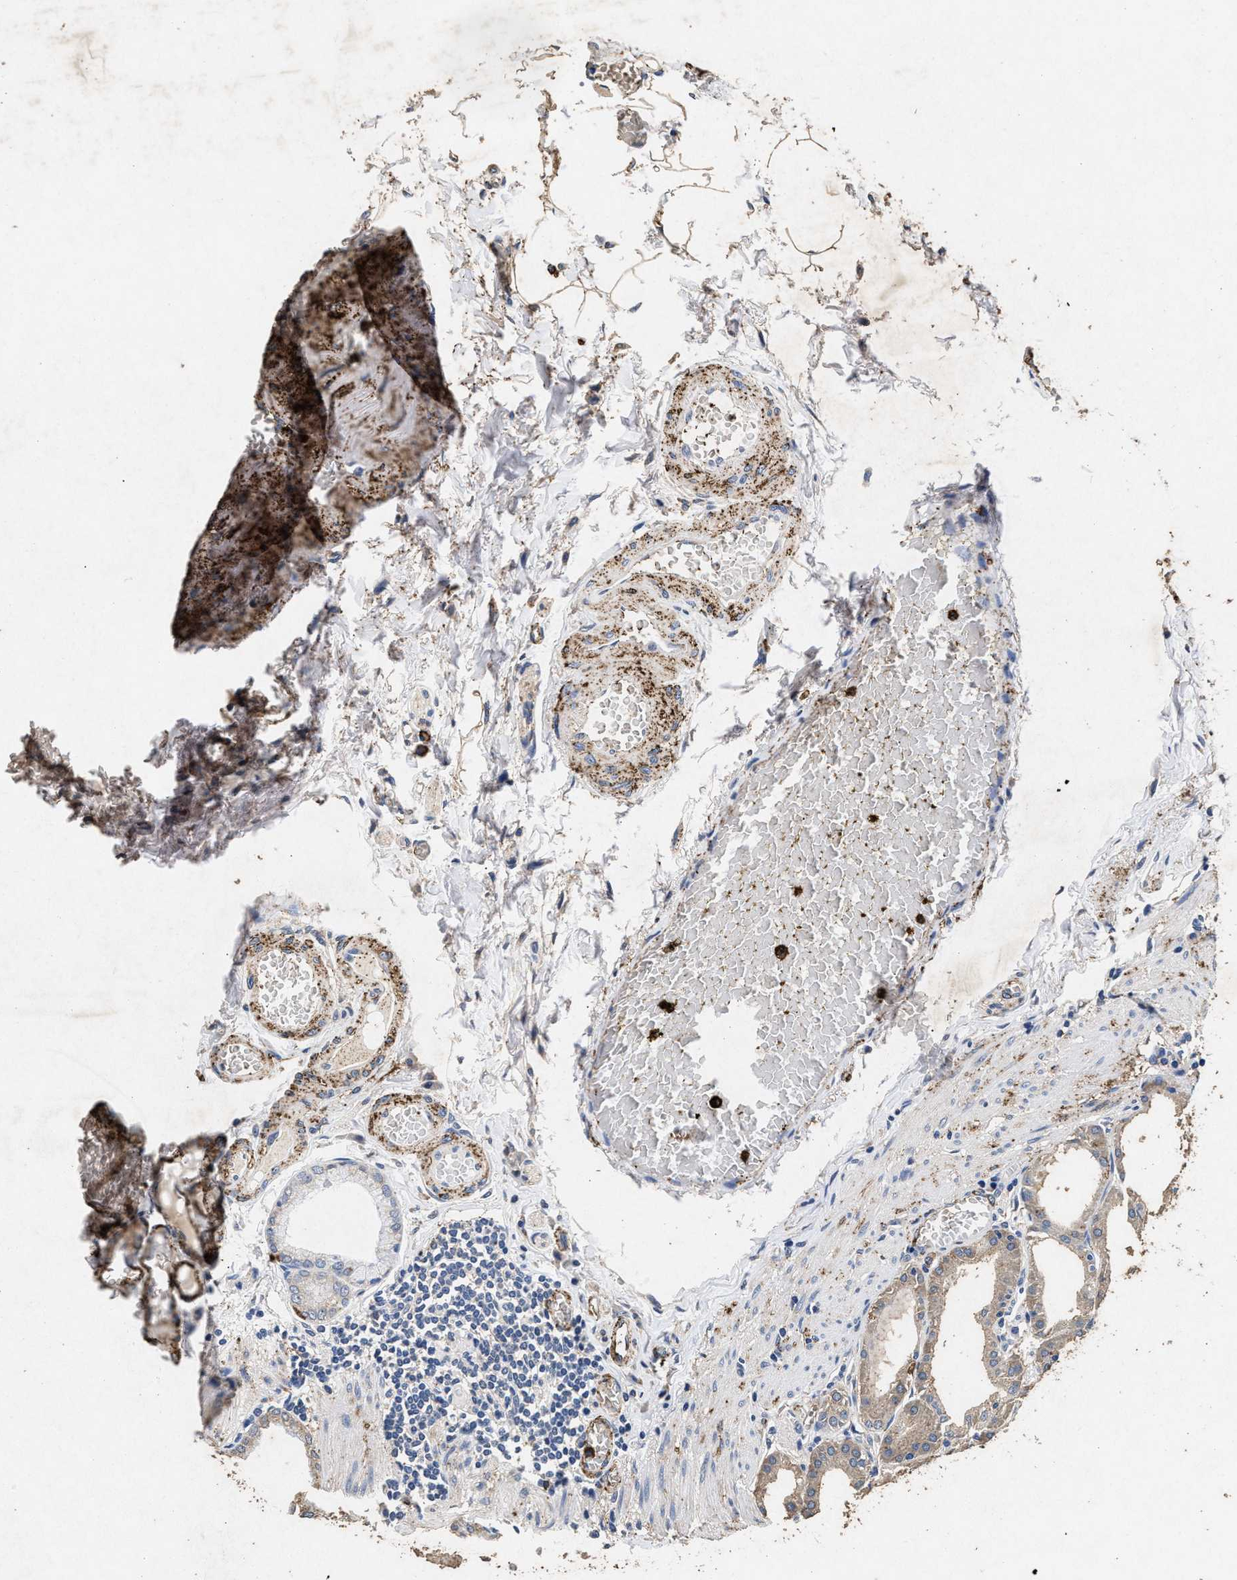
{"staining": {"intensity": "moderate", "quantity": "25%-75%", "location": "cytoplasmic/membranous"}, "tissue": "stomach", "cell_type": "Glandular cells", "image_type": "normal", "snomed": [{"axis": "morphology", "description": "Normal tissue, NOS"}, {"axis": "topography", "description": "Stomach, lower"}], "caption": "A medium amount of moderate cytoplasmic/membranous expression is appreciated in approximately 25%-75% of glandular cells in unremarkable stomach.", "gene": "LTB4R2", "patient": {"sex": "male", "age": 71}}